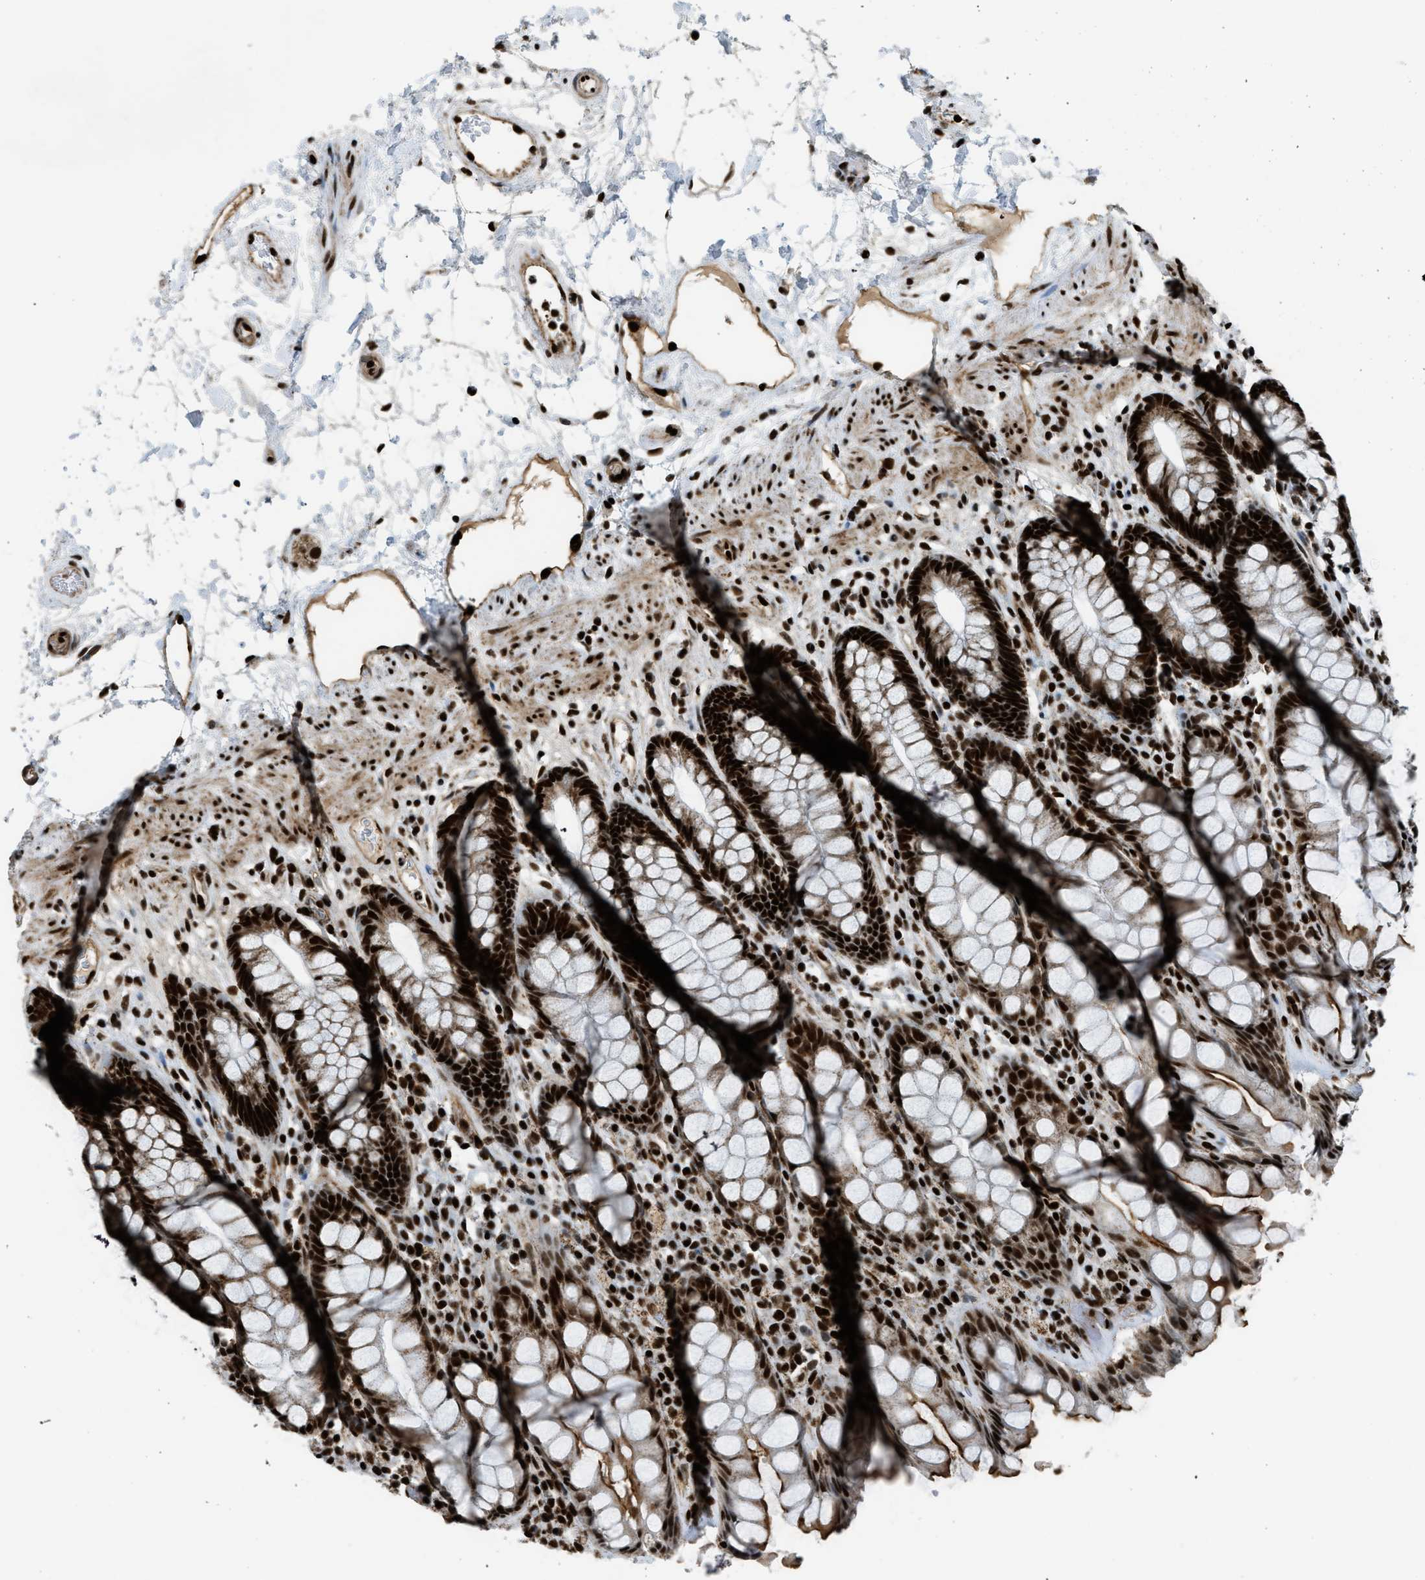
{"staining": {"intensity": "strong", "quantity": ">75%", "location": "cytoplasmic/membranous,nuclear"}, "tissue": "rectum", "cell_type": "Glandular cells", "image_type": "normal", "snomed": [{"axis": "morphology", "description": "Normal tissue, NOS"}, {"axis": "topography", "description": "Rectum"}], "caption": "An image of rectum stained for a protein shows strong cytoplasmic/membranous,nuclear brown staining in glandular cells.", "gene": "GABPB1", "patient": {"sex": "male", "age": 64}}